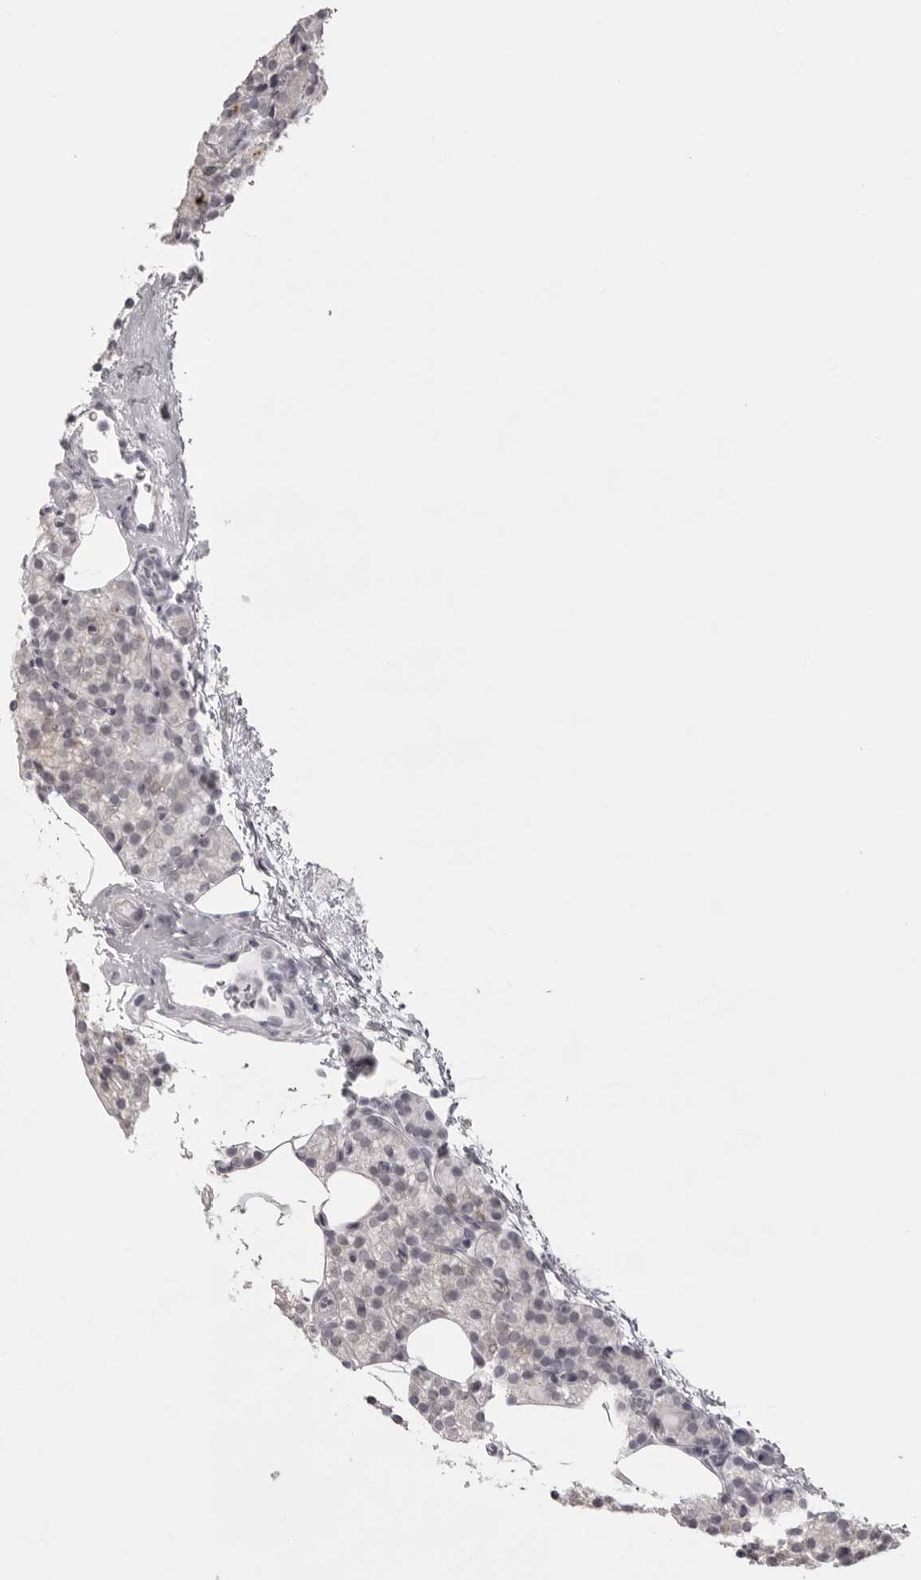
{"staining": {"intensity": "negative", "quantity": "none", "location": "none"}, "tissue": "parathyroid gland", "cell_type": "Glandular cells", "image_type": "normal", "snomed": [{"axis": "morphology", "description": "Normal tissue, NOS"}, {"axis": "topography", "description": "Parathyroid gland"}], "caption": "This is an IHC image of normal parathyroid gland. There is no expression in glandular cells.", "gene": "NUDT18", "patient": {"sex": "female", "age": 56}}